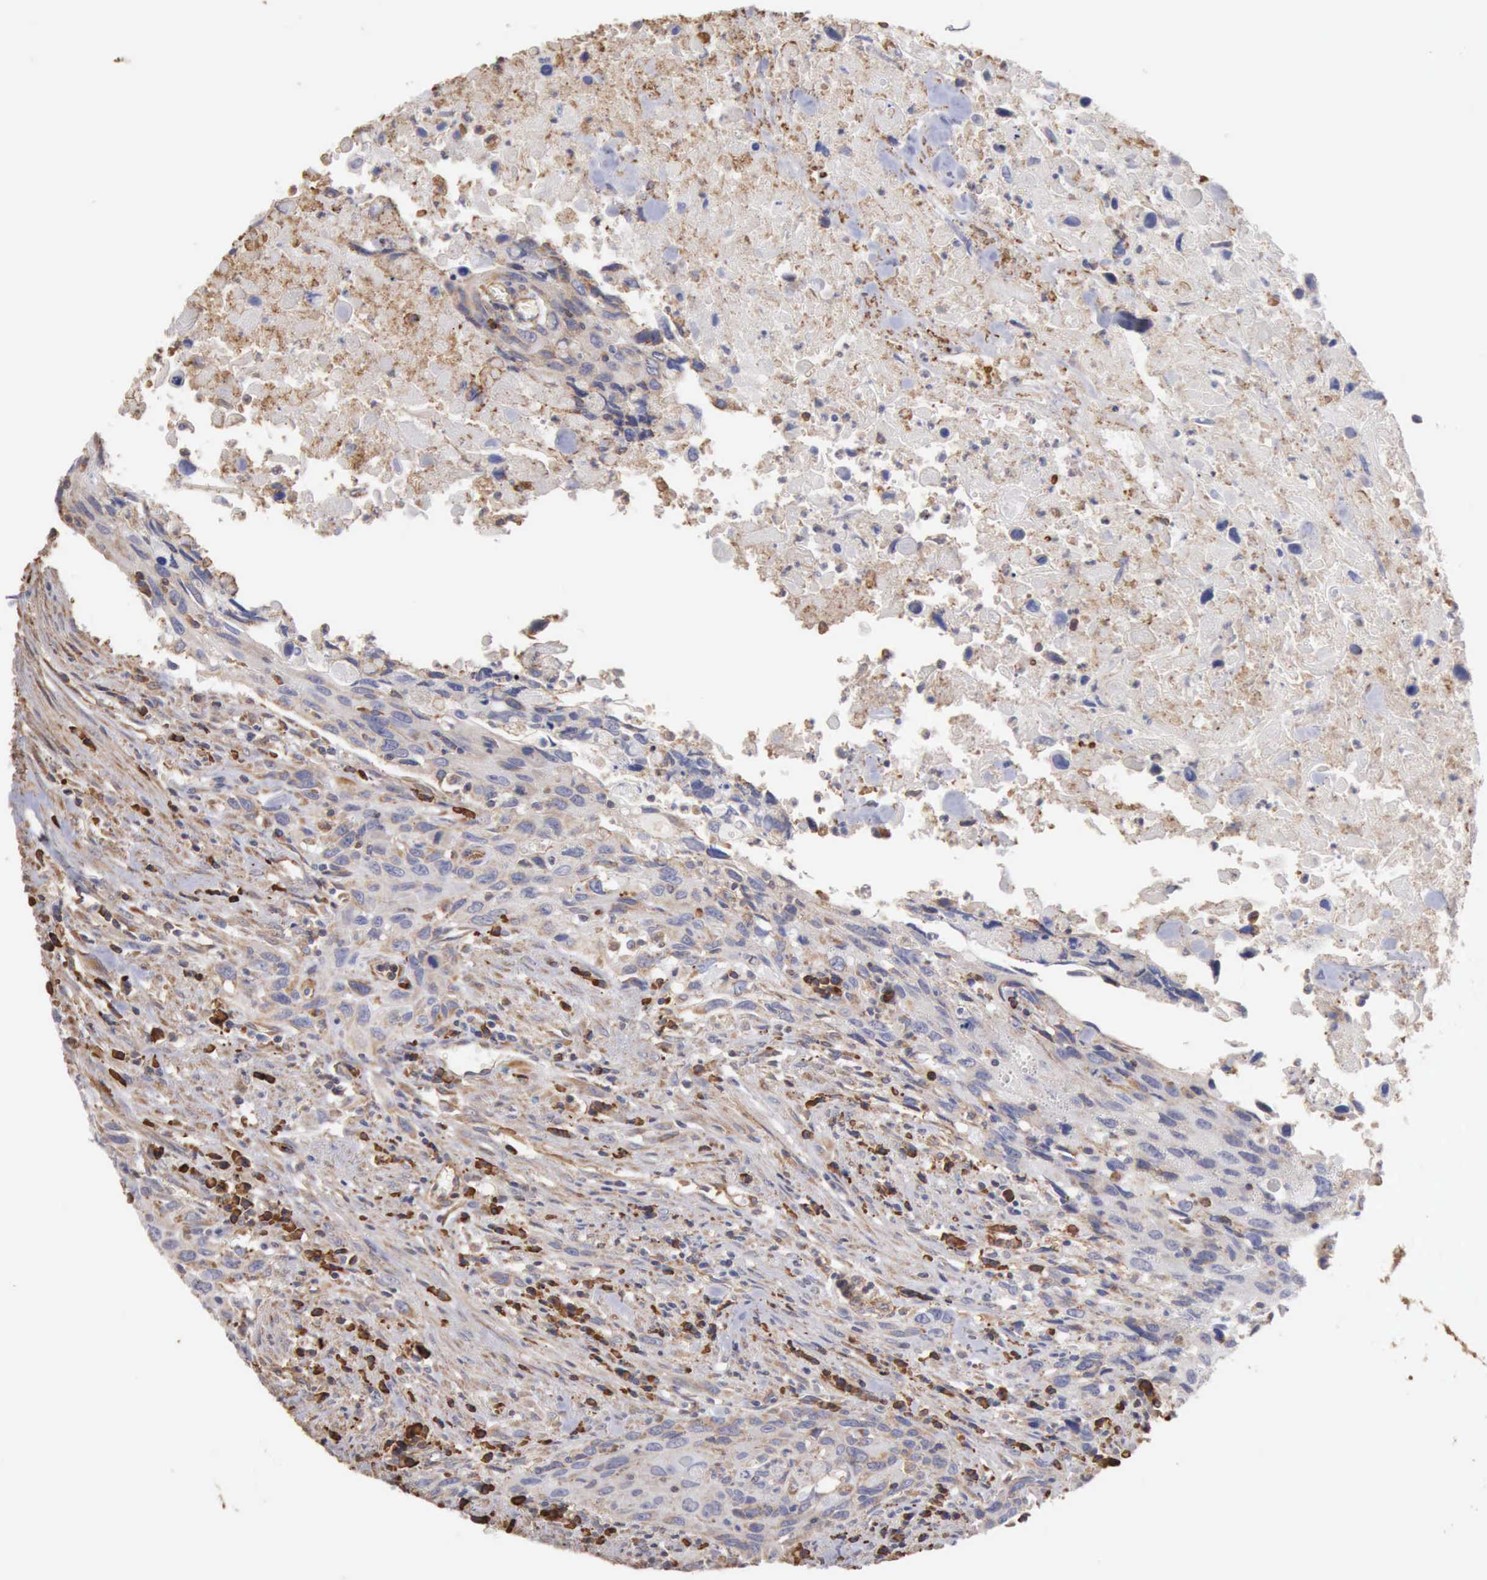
{"staining": {"intensity": "weak", "quantity": "<25%", "location": "cytoplasmic/membranous"}, "tissue": "urothelial cancer", "cell_type": "Tumor cells", "image_type": "cancer", "snomed": [{"axis": "morphology", "description": "Urothelial carcinoma, High grade"}, {"axis": "topography", "description": "Urinary bladder"}], "caption": "Immunohistochemistry histopathology image of high-grade urothelial carcinoma stained for a protein (brown), which demonstrates no expression in tumor cells.", "gene": "GPR101", "patient": {"sex": "male", "age": 71}}